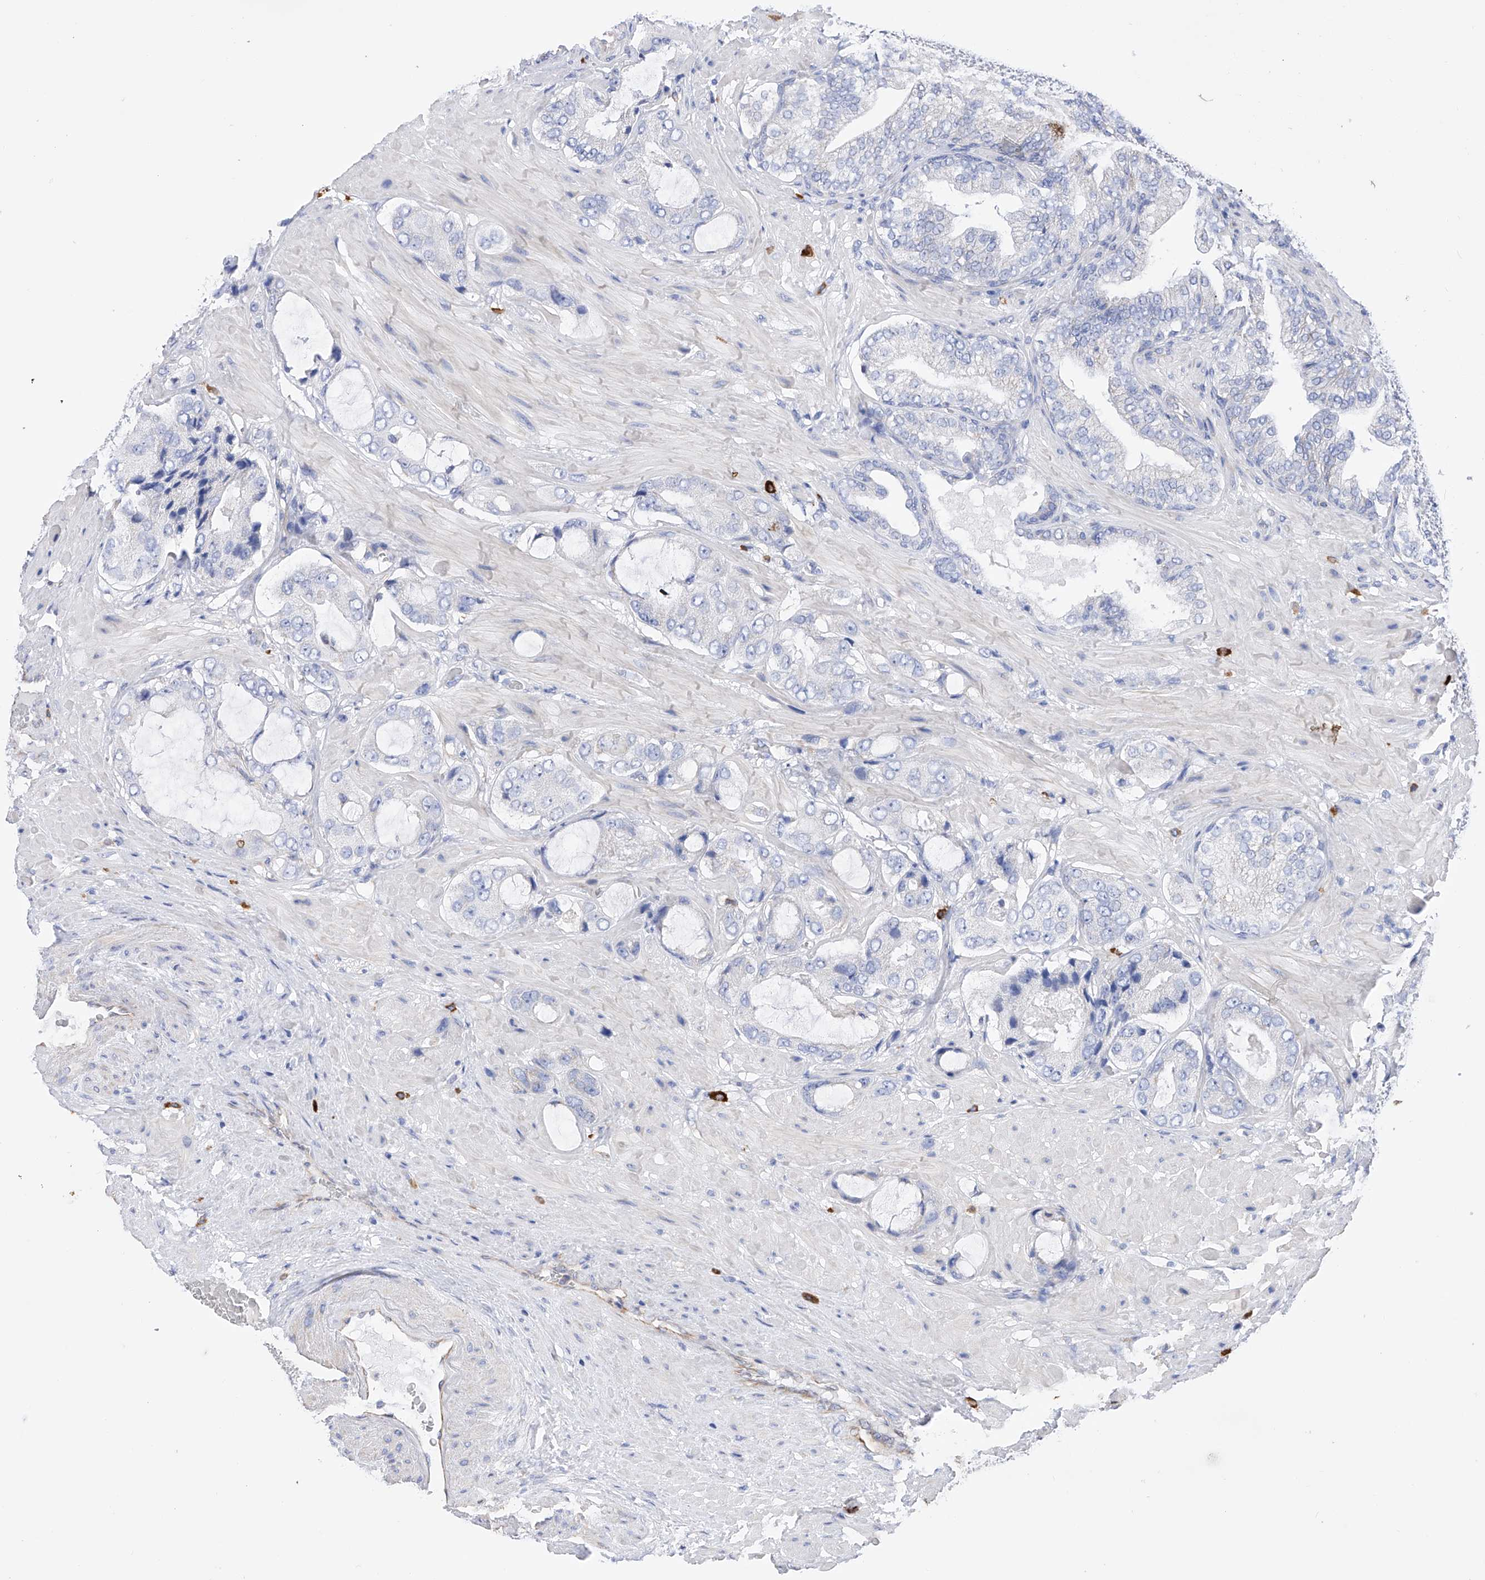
{"staining": {"intensity": "negative", "quantity": "none", "location": "none"}, "tissue": "prostate cancer", "cell_type": "Tumor cells", "image_type": "cancer", "snomed": [{"axis": "morphology", "description": "Adenocarcinoma, High grade"}, {"axis": "topography", "description": "Prostate"}], "caption": "Immunohistochemistry histopathology image of high-grade adenocarcinoma (prostate) stained for a protein (brown), which shows no expression in tumor cells.", "gene": "FLG", "patient": {"sex": "male", "age": 59}}